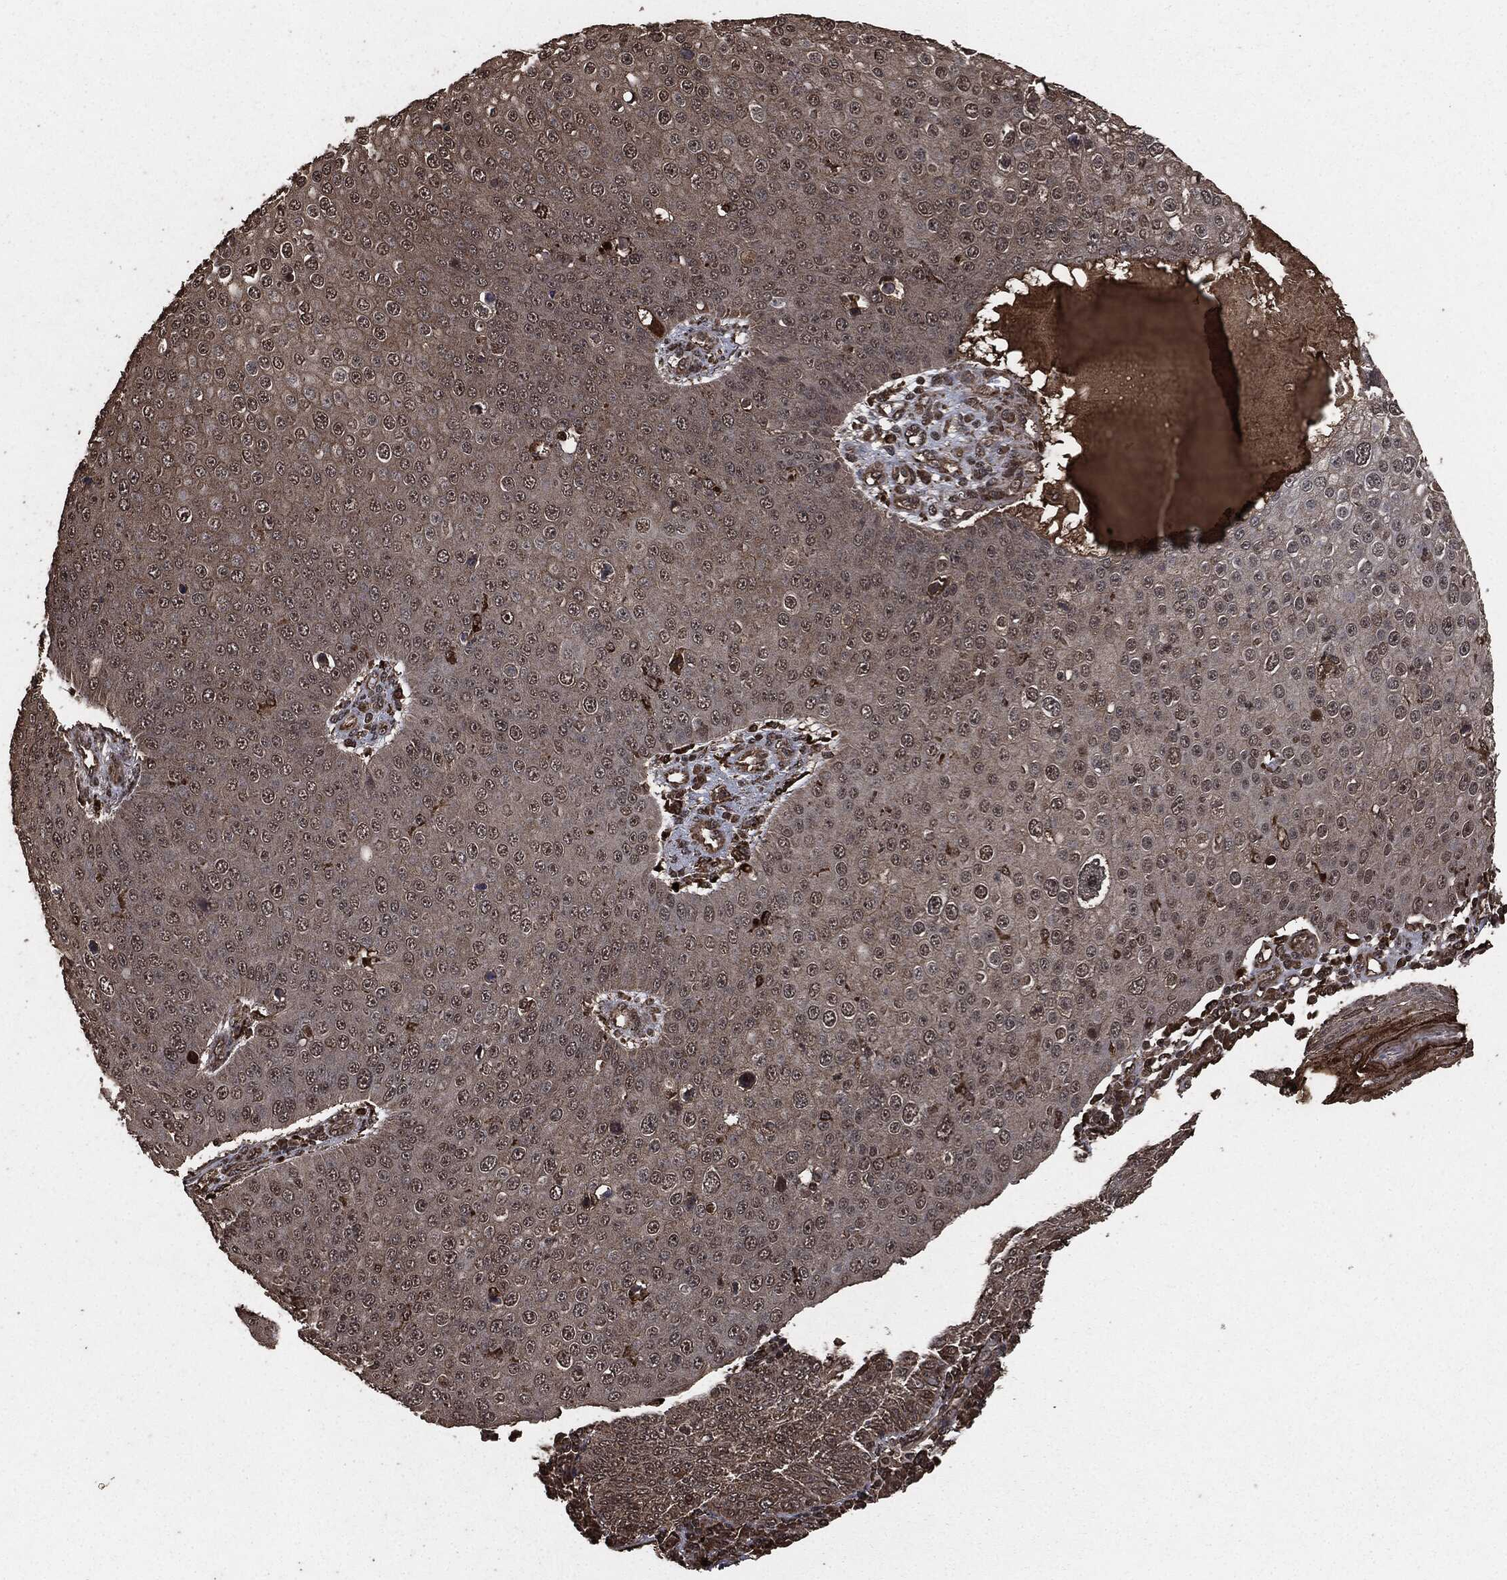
{"staining": {"intensity": "negative", "quantity": "none", "location": "none"}, "tissue": "skin cancer", "cell_type": "Tumor cells", "image_type": "cancer", "snomed": [{"axis": "morphology", "description": "Squamous cell carcinoma, NOS"}, {"axis": "topography", "description": "Skin"}], "caption": "Immunohistochemistry (IHC) photomicrograph of skin cancer stained for a protein (brown), which reveals no positivity in tumor cells. The staining was performed using DAB (3,3'-diaminobenzidine) to visualize the protein expression in brown, while the nuclei were stained in blue with hematoxylin (Magnification: 20x).", "gene": "EGFR", "patient": {"sex": "male", "age": 71}}